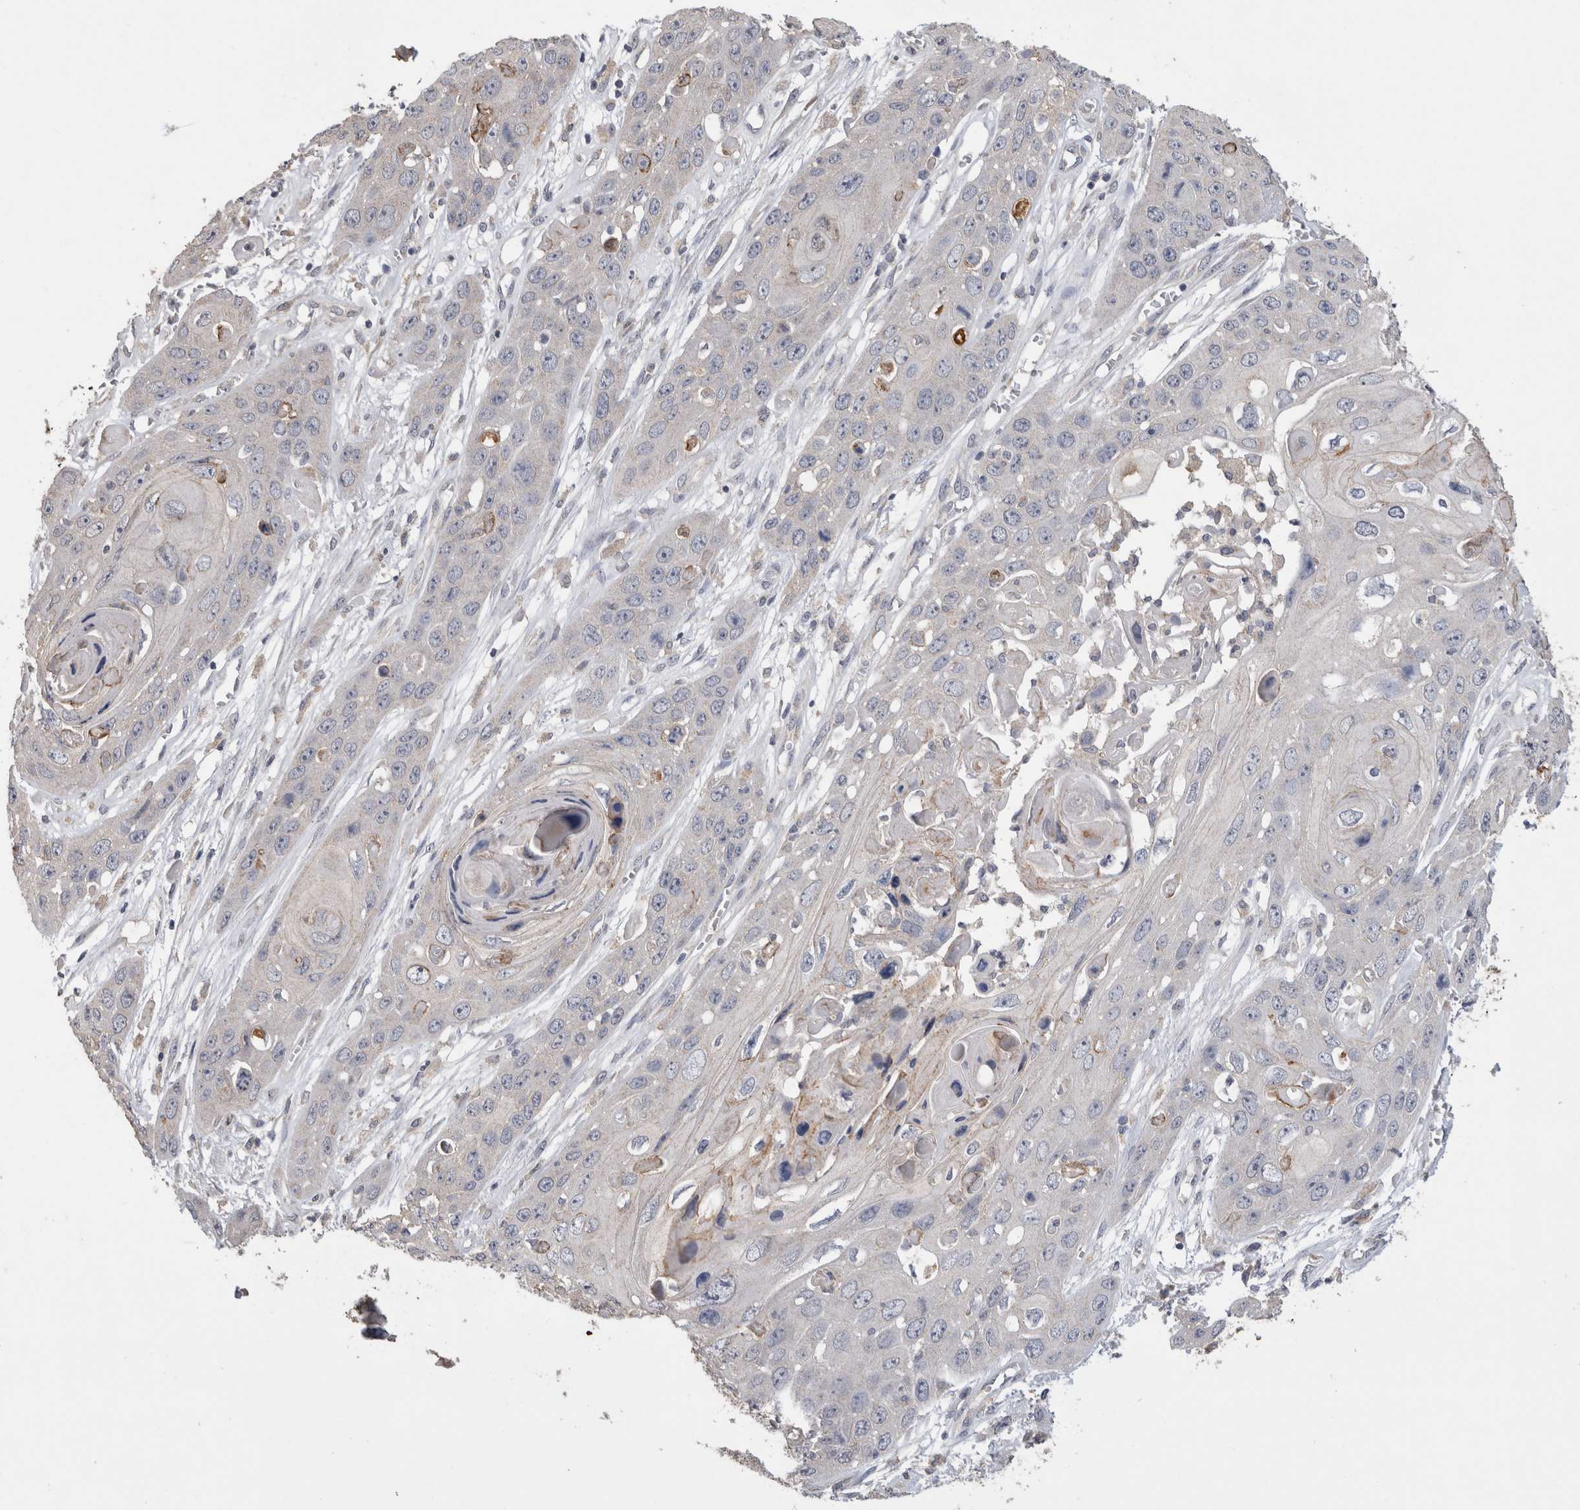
{"staining": {"intensity": "negative", "quantity": "none", "location": "none"}, "tissue": "skin cancer", "cell_type": "Tumor cells", "image_type": "cancer", "snomed": [{"axis": "morphology", "description": "Squamous cell carcinoma, NOS"}, {"axis": "topography", "description": "Skin"}], "caption": "An image of skin squamous cell carcinoma stained for a protein demonstrates no brown staining in tumor cells.", "gene": "CNTFR", "patient": {"sex": "male", "age": 55}}